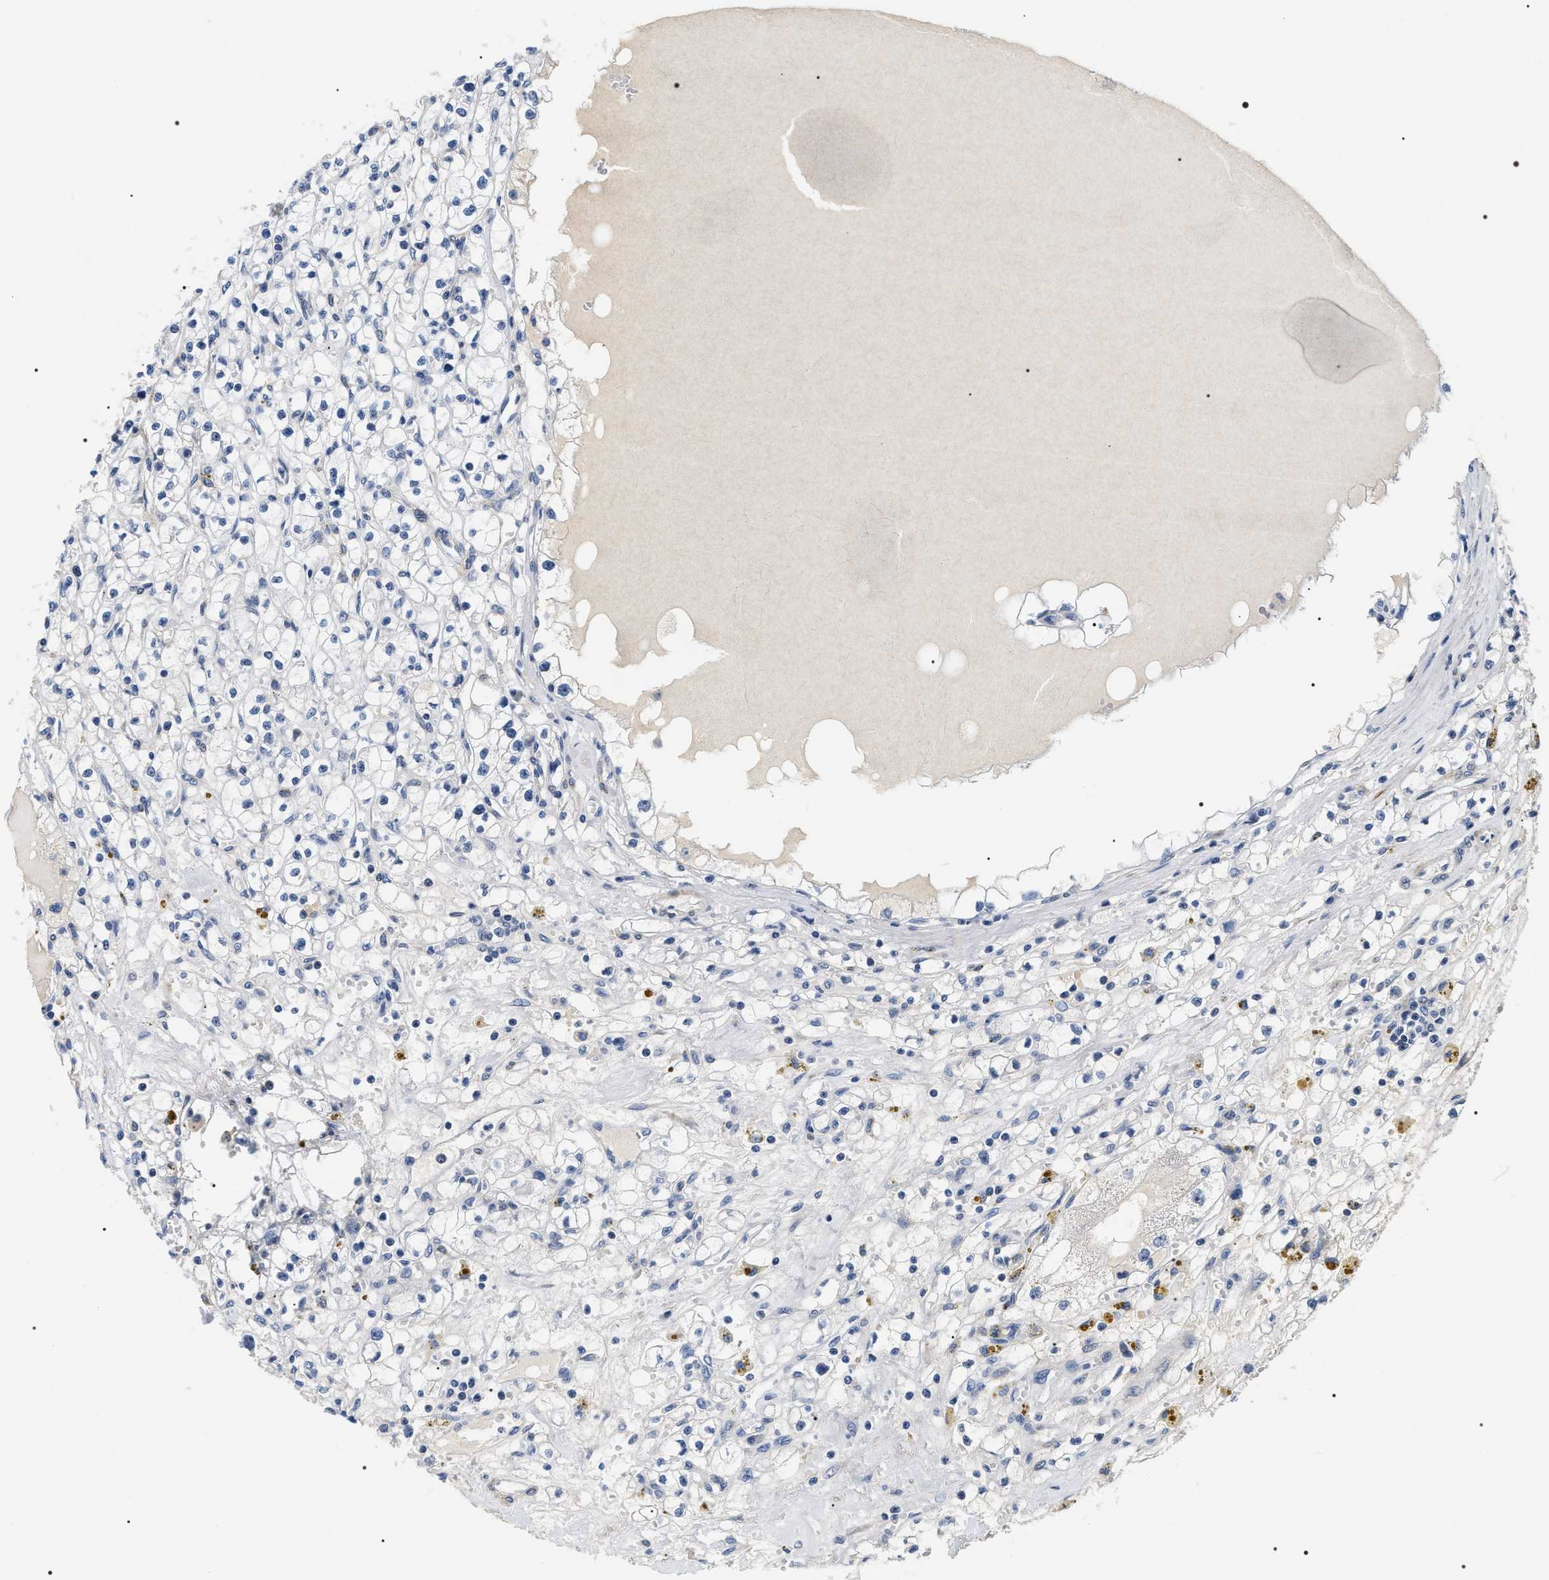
{"staining": {"intensity": "negative", "quantity": "none", "location": "none"}, "tissue": "renal cancer", "cell_type": "Tumor cells", "image_type": "cancer", "snomed": [{"axis": "morphology", "description": "Adenocarcinoma, NOS"}, {"axis": "topography", "description": "Kidney"}], "caption": "This photomicrograph is of renal cancer (adenocarcinoma) stained with immunohistochemistry to label a protein in brown with the nuclei are counter-stained blue. There is no expression in tumor cells.", "gene": "BAG2", "patient": {"sex": "male", "age": 56}}